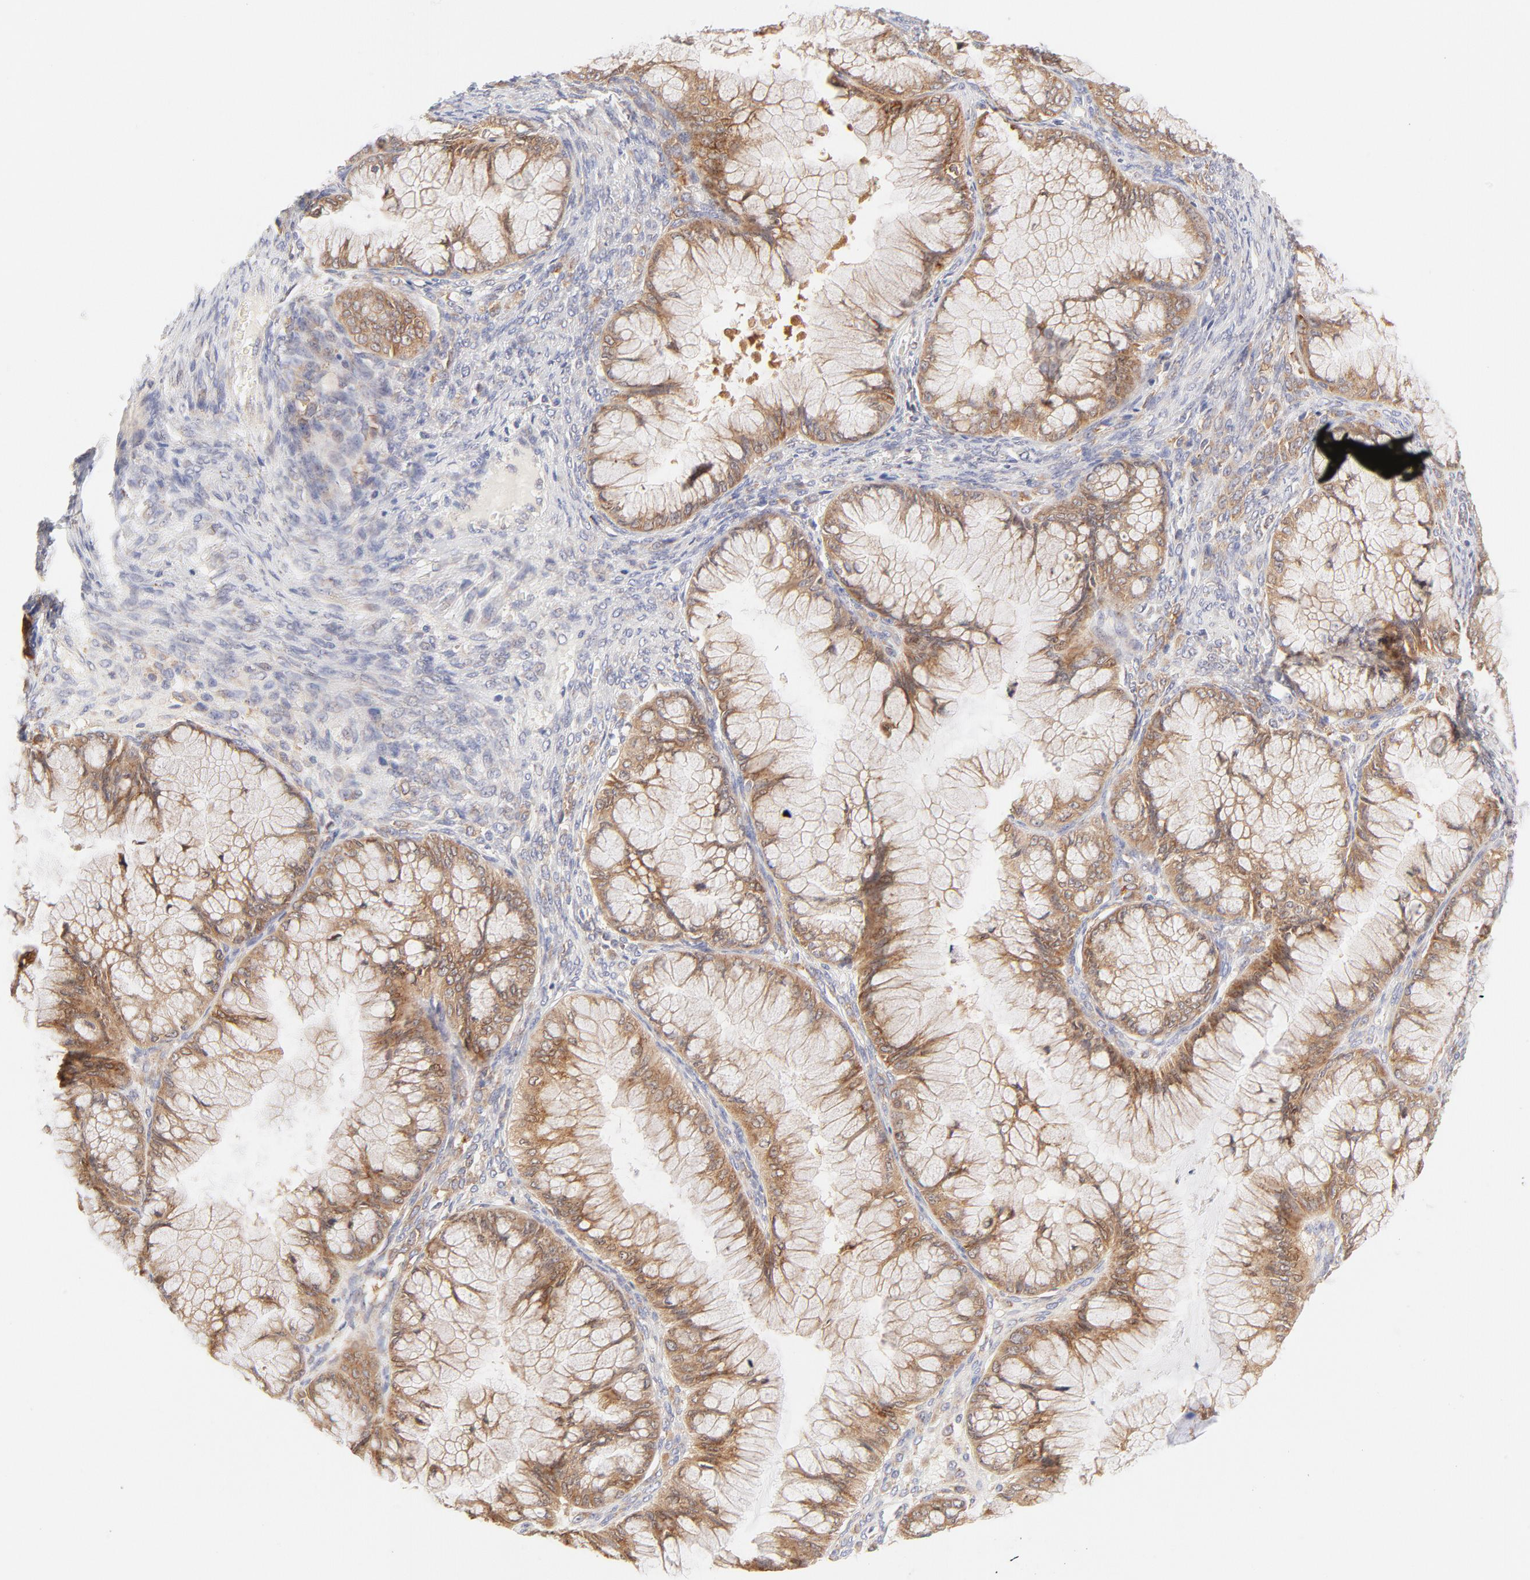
{"staining": {"intensity": "moderate", "quantity": ">75%", "location": "cytoplasmic/membranous"}, "tissue": "ovarian cancer", "cell_type": "Tumor cells", "image_type": "cancer", "snomed": [{"axis": "morphology", "description": "Cystadenocarcinoma, mucinous, NOS"}, {"axis": "topography", "description": "Ovary"}], "caption": "The immunohistochemical stain highlights moderate cytoplasmic/membranous staining in tumor cells of ovarian cancer tissue. (DAB (3,3'-diaminobenzidine) IHC, brown staining for protein, blue staining for nuclei).", "gene": "RPS6KA1", "patient": {"sex": "female", "age": 63}}